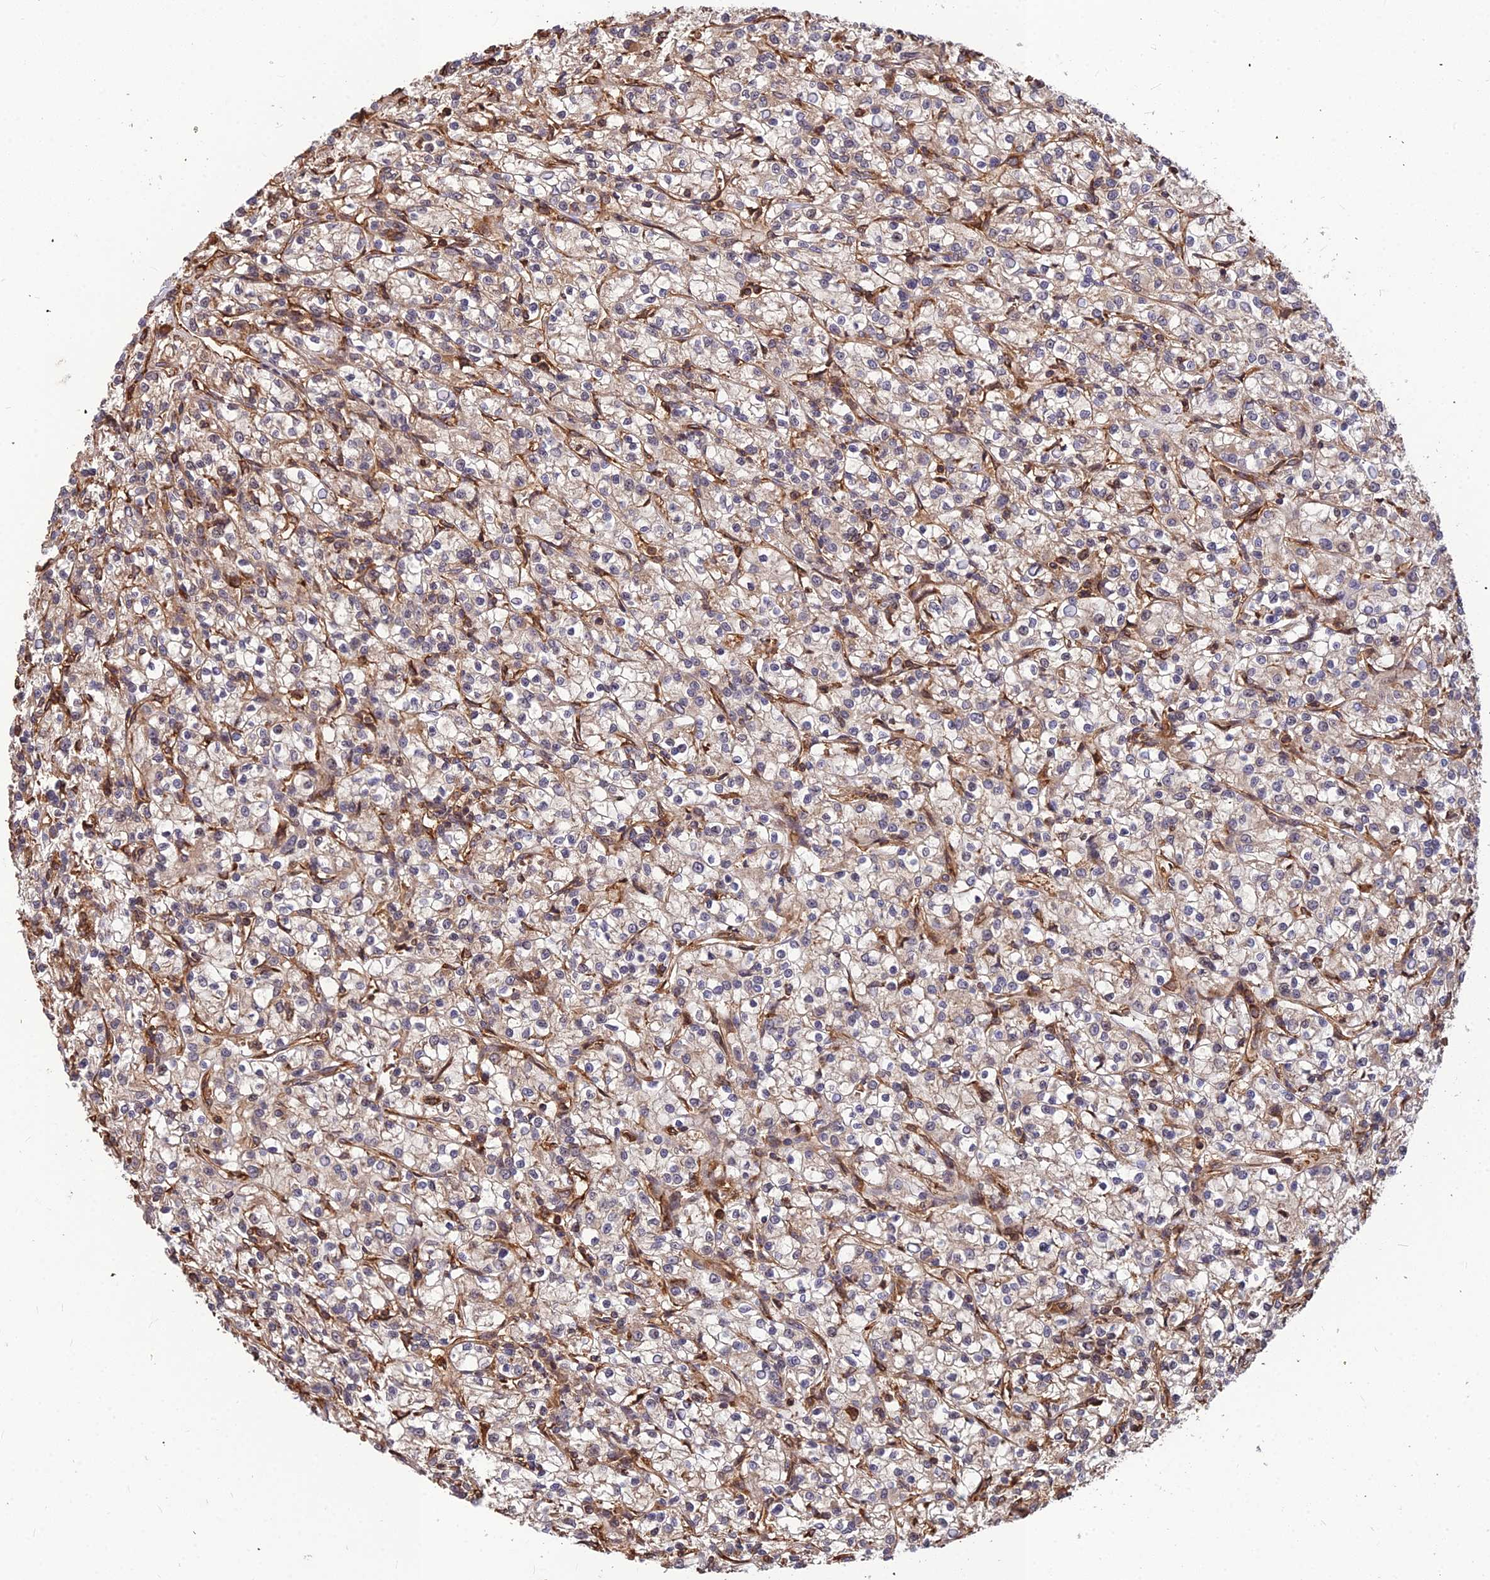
{"staining": {"intensity": "weak", "quantity": "25%-75%", "location": "cytoplasmic/membranous"}, "tissue": "renal cancer", "cell_type": "Tumor cells", "image_type": "cancer", "snomed": [{"axis": "morphology", "description": "Adenocarcinoma, NOS"}, {"axis": "topography", "description": "Kidney"}], "caption": "Renal cancer stained for a protein (brown) reveals weak cytoplasmic/membranous positive positivity in approximately 25%-75% of tumor cells.", "gene": "ZNF467", "patient": {"sex": "female", "age": 59}}